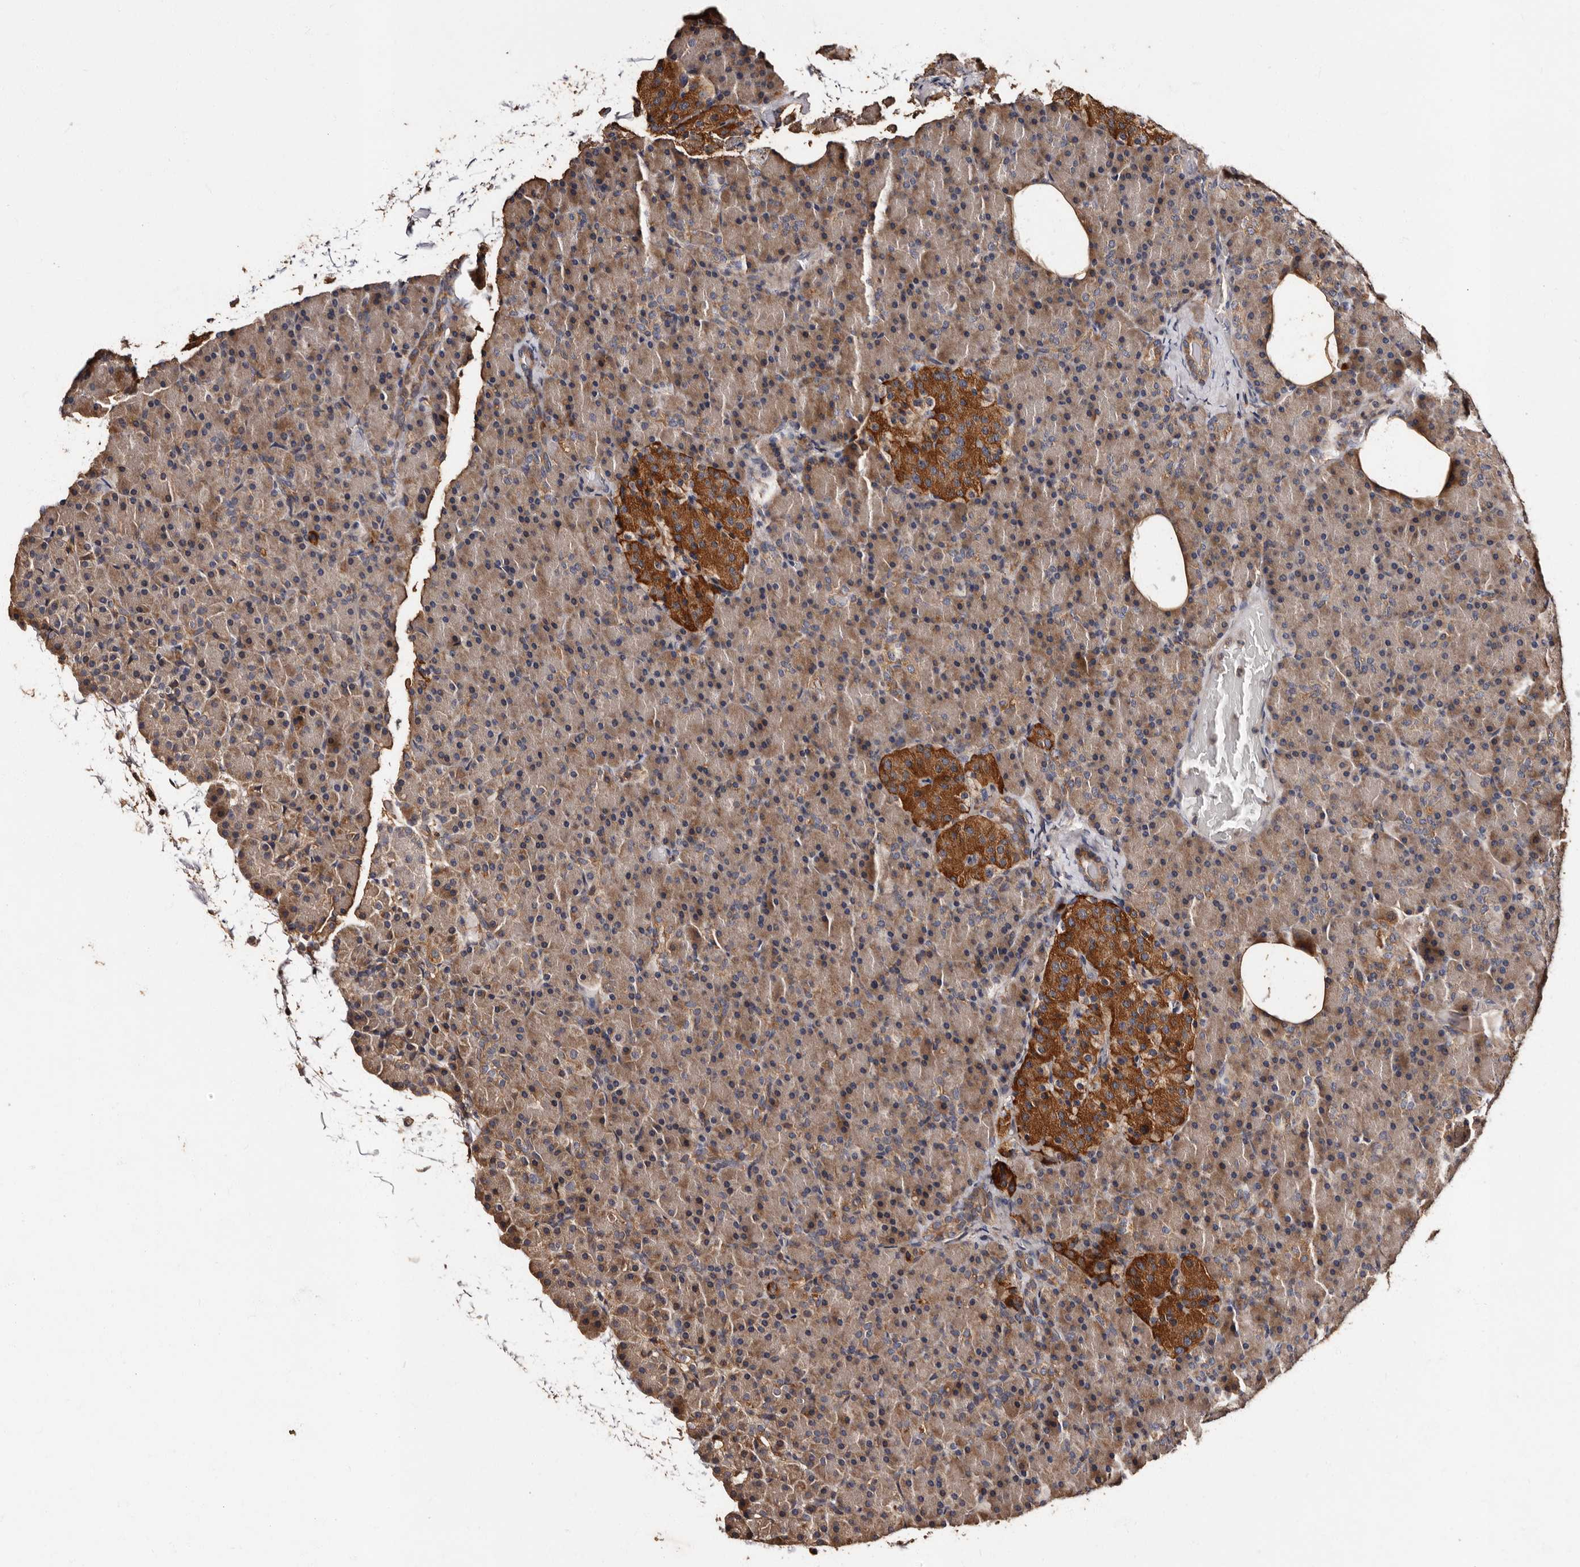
{"staining": {"intensity": "moderate", "quantity": "25%-75%", "location": "cytoplasmic/membranous"}, "tissue": "pancreas", "cell_type": "Exocrine glandular cells", "image_type": "normal", "snomed": [{"axis": "morphology", "description": "Normal tissue, NOS"}, {"axis": "topography", "description": "Pancreas"}], "caption": "Exocrine glandular cells demonstrate medium levels of moderate cytoplasmic/membranous positivity in about 25%-75% of cells in unremarkable human pancreas.", "gene": "ADCK5", "patient": {"sex": "female", "age": 43}}